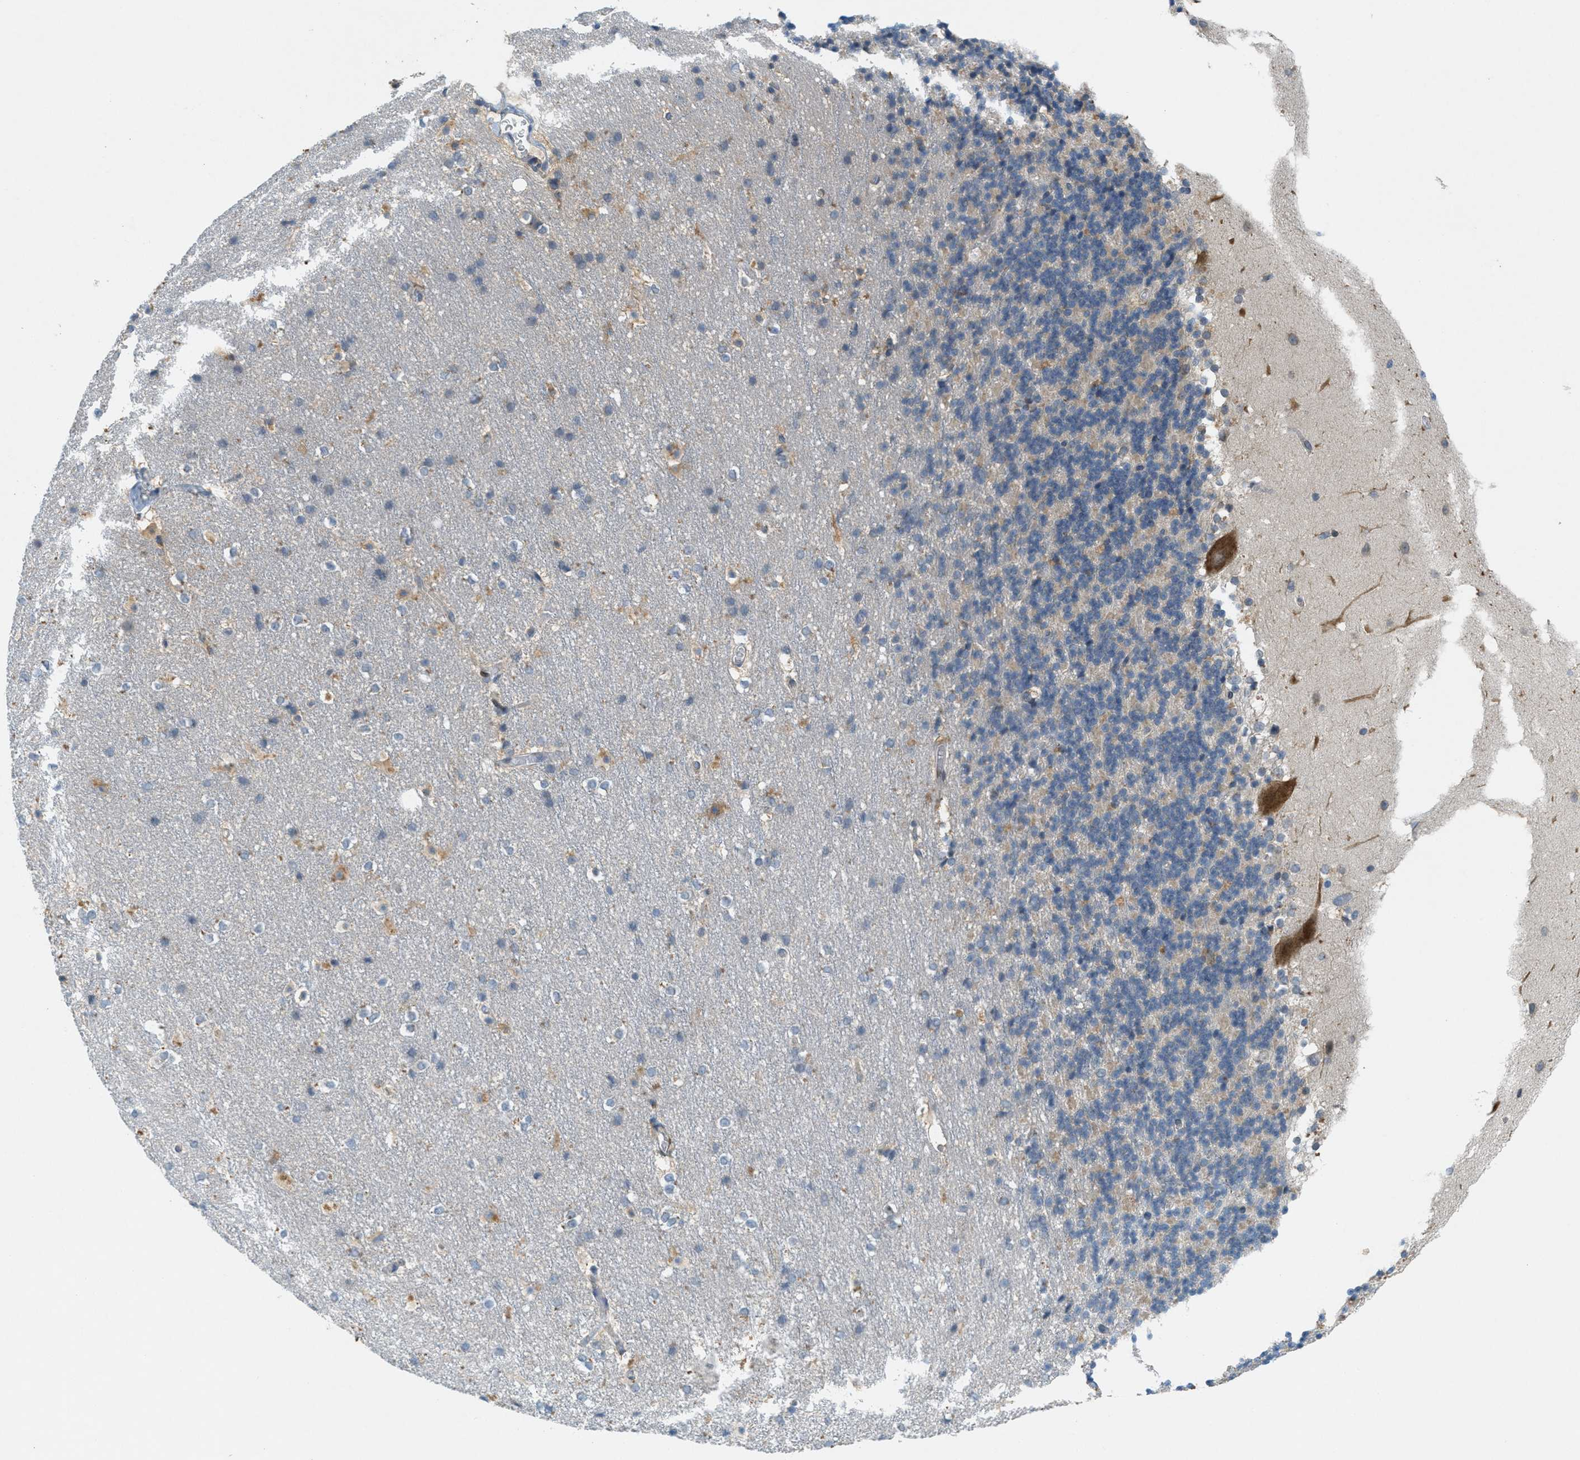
{"staining": {"intensity": "weak", "quantity": "<25%", "location": "cytoplasmic/membranous"}, "tissue": "cerebellum", "cell_type": "Cells in granular layer", "image_type": "normal", "snomed": [{"axis": "morphology", "description": "Normal tissue, NOS"}, {"axis": "topography", "description": "Cerebellum"}], "caption": "This photomicrograph is of unremarkable cerebellum stained with immunohistochemistry (IHC) to label a protein in brown with the nuclei are counter-stained blue. There is no staining in cells in granular layer.", "gene": "SIGMAR1", "patient": {"sex": "female", "age": 19}}